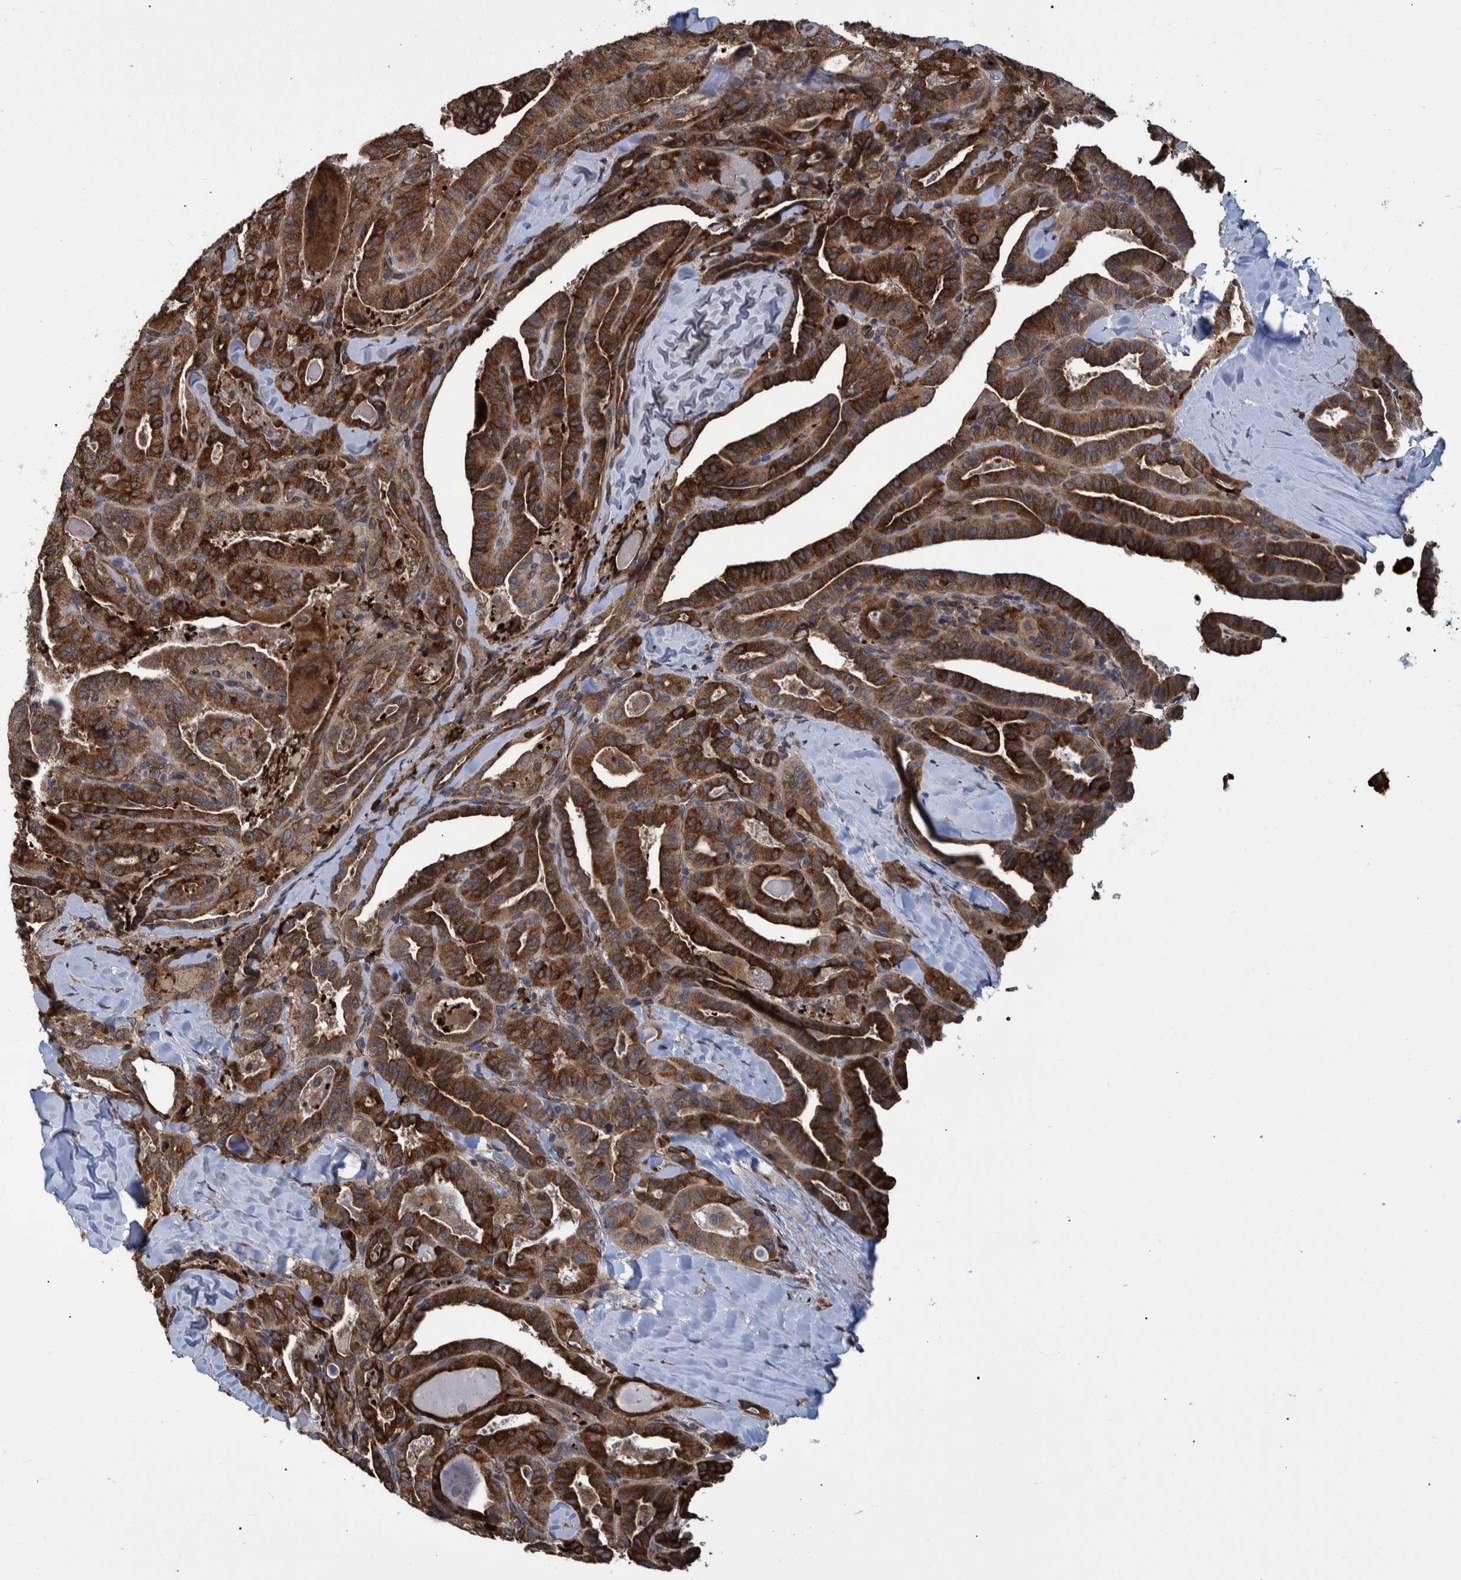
{"staining": {"intensity": "strong", "quantity": ">75%", "location": "cytoplasmic/membranous"}, "tissue": "thyroid cancer", "cell_type": "Tumor cells", "image_type": "cancer", "snomed": [{"axis": "morphology", "description": "Papillary adenocarcinoma, NOS"}, {"axis": "topography", "description": "Thyroid gland"}], "caption": "Thyroid cancer (papillary adenocarcinoma) was stained to show a protein in brown. There is high levels of strong cytoplasmic/membranous expression in approximately >75% of tumor cells. (IHC, brightfield microscopy, high magnification).", "gene": "SPAG5", "patient": {"sex": "male", "age": 77}}